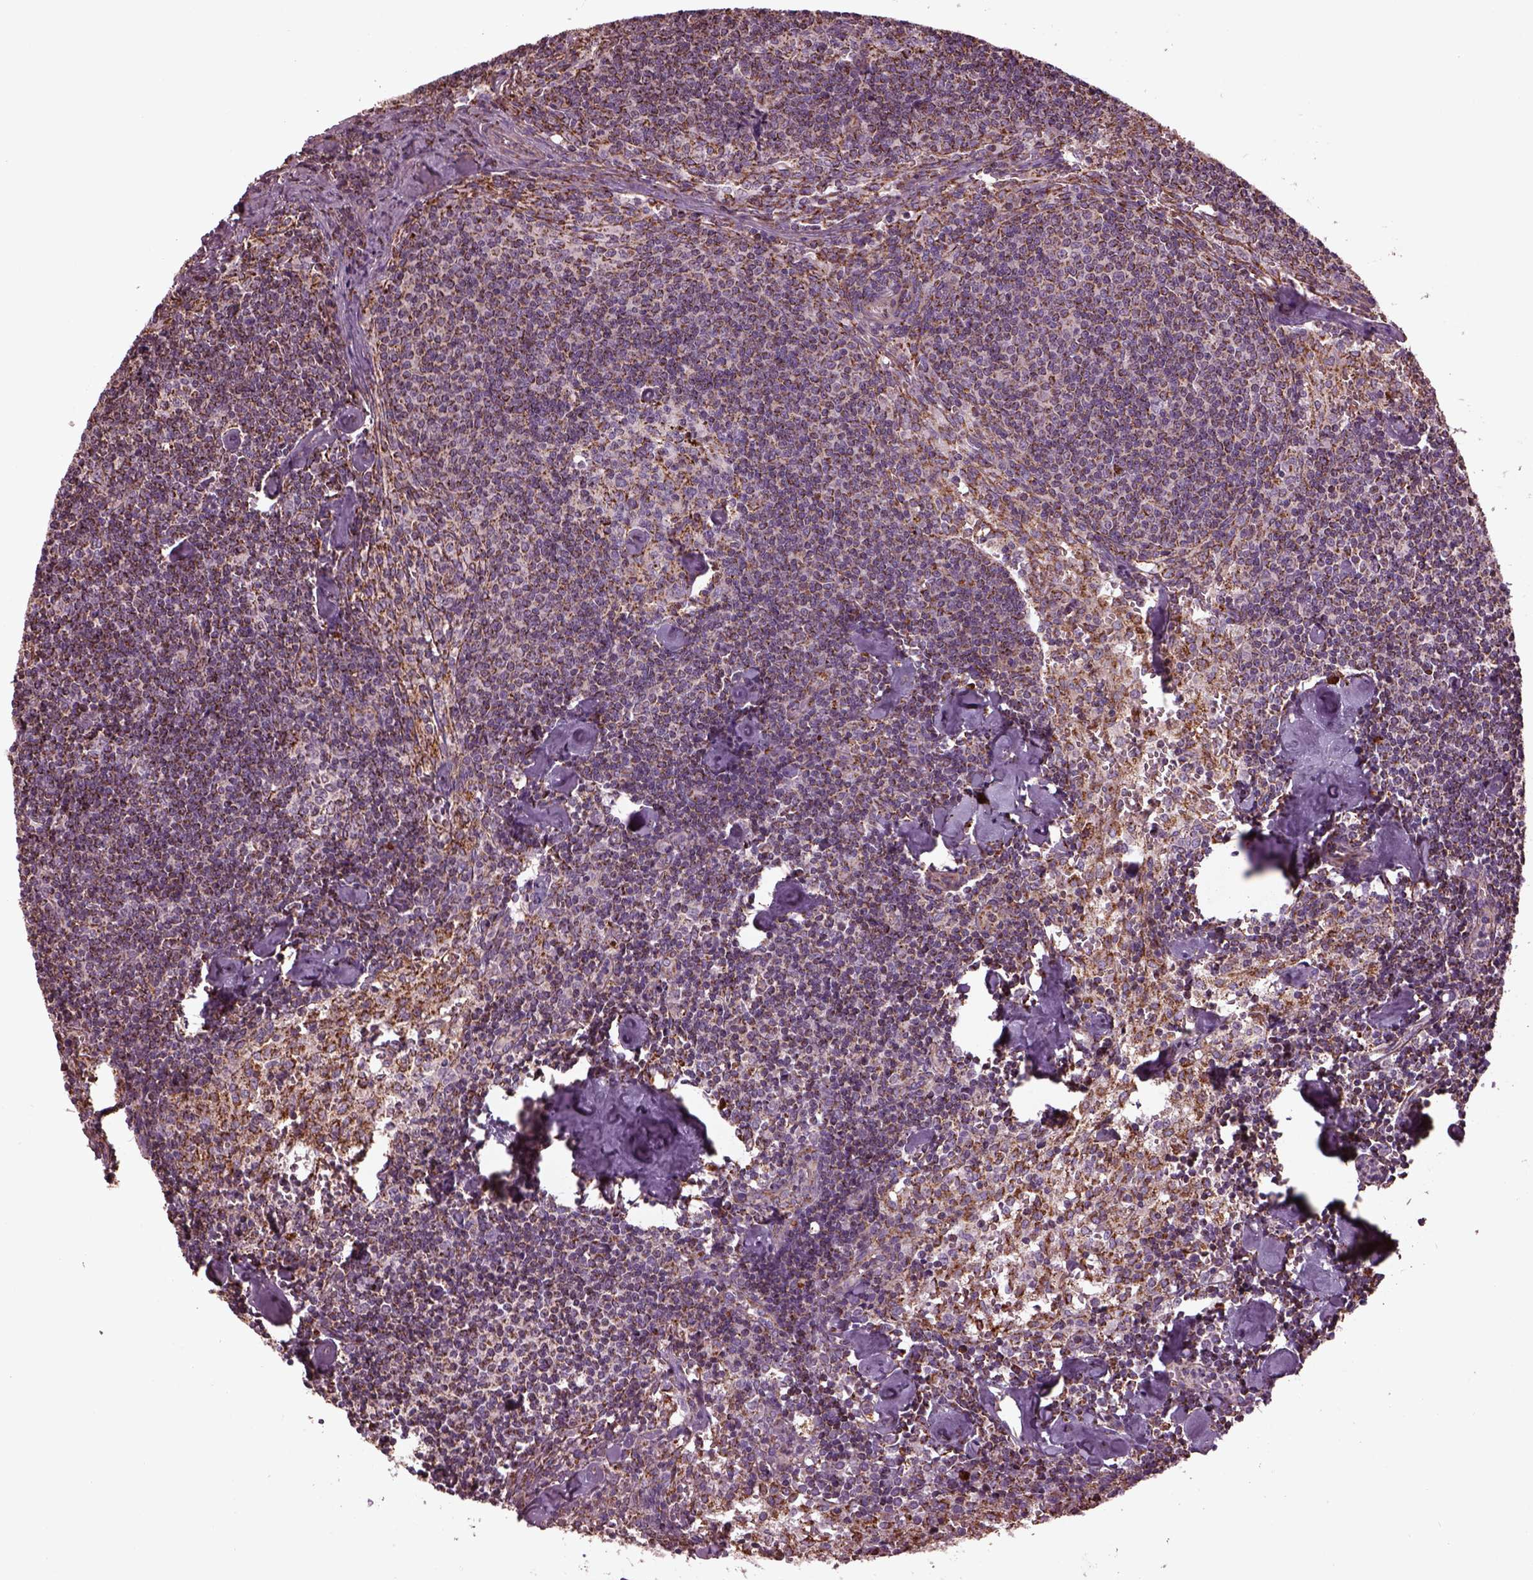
{"staining": {"intensity": "moderate", "quantity": "<25%", "location": "cytoplasmic/membranous"}, "tissue": "lymph node", "cell_type": "Germinal center cells", "image_type": "normal", "snomed": [{"axis": "morphology", "description": "Normal tissue, NOS"}, {"axis": "topography", "description": "Lymph node"}], "caption": "A high-resolution image shows immunohistochemistry staining of unremarkable lymph node, which reveals moderate cytoplasmic/membranous expression in approximately <25% of germinal center cells. The staining is performed using DAB (3,3'-diaminobenzidine) brown chromogen to label protein expression. The nuclei are counter-stained blue using hematoxylin.", "gene": "TMEM254", "patient": {"sex": "female", "age": 50}}